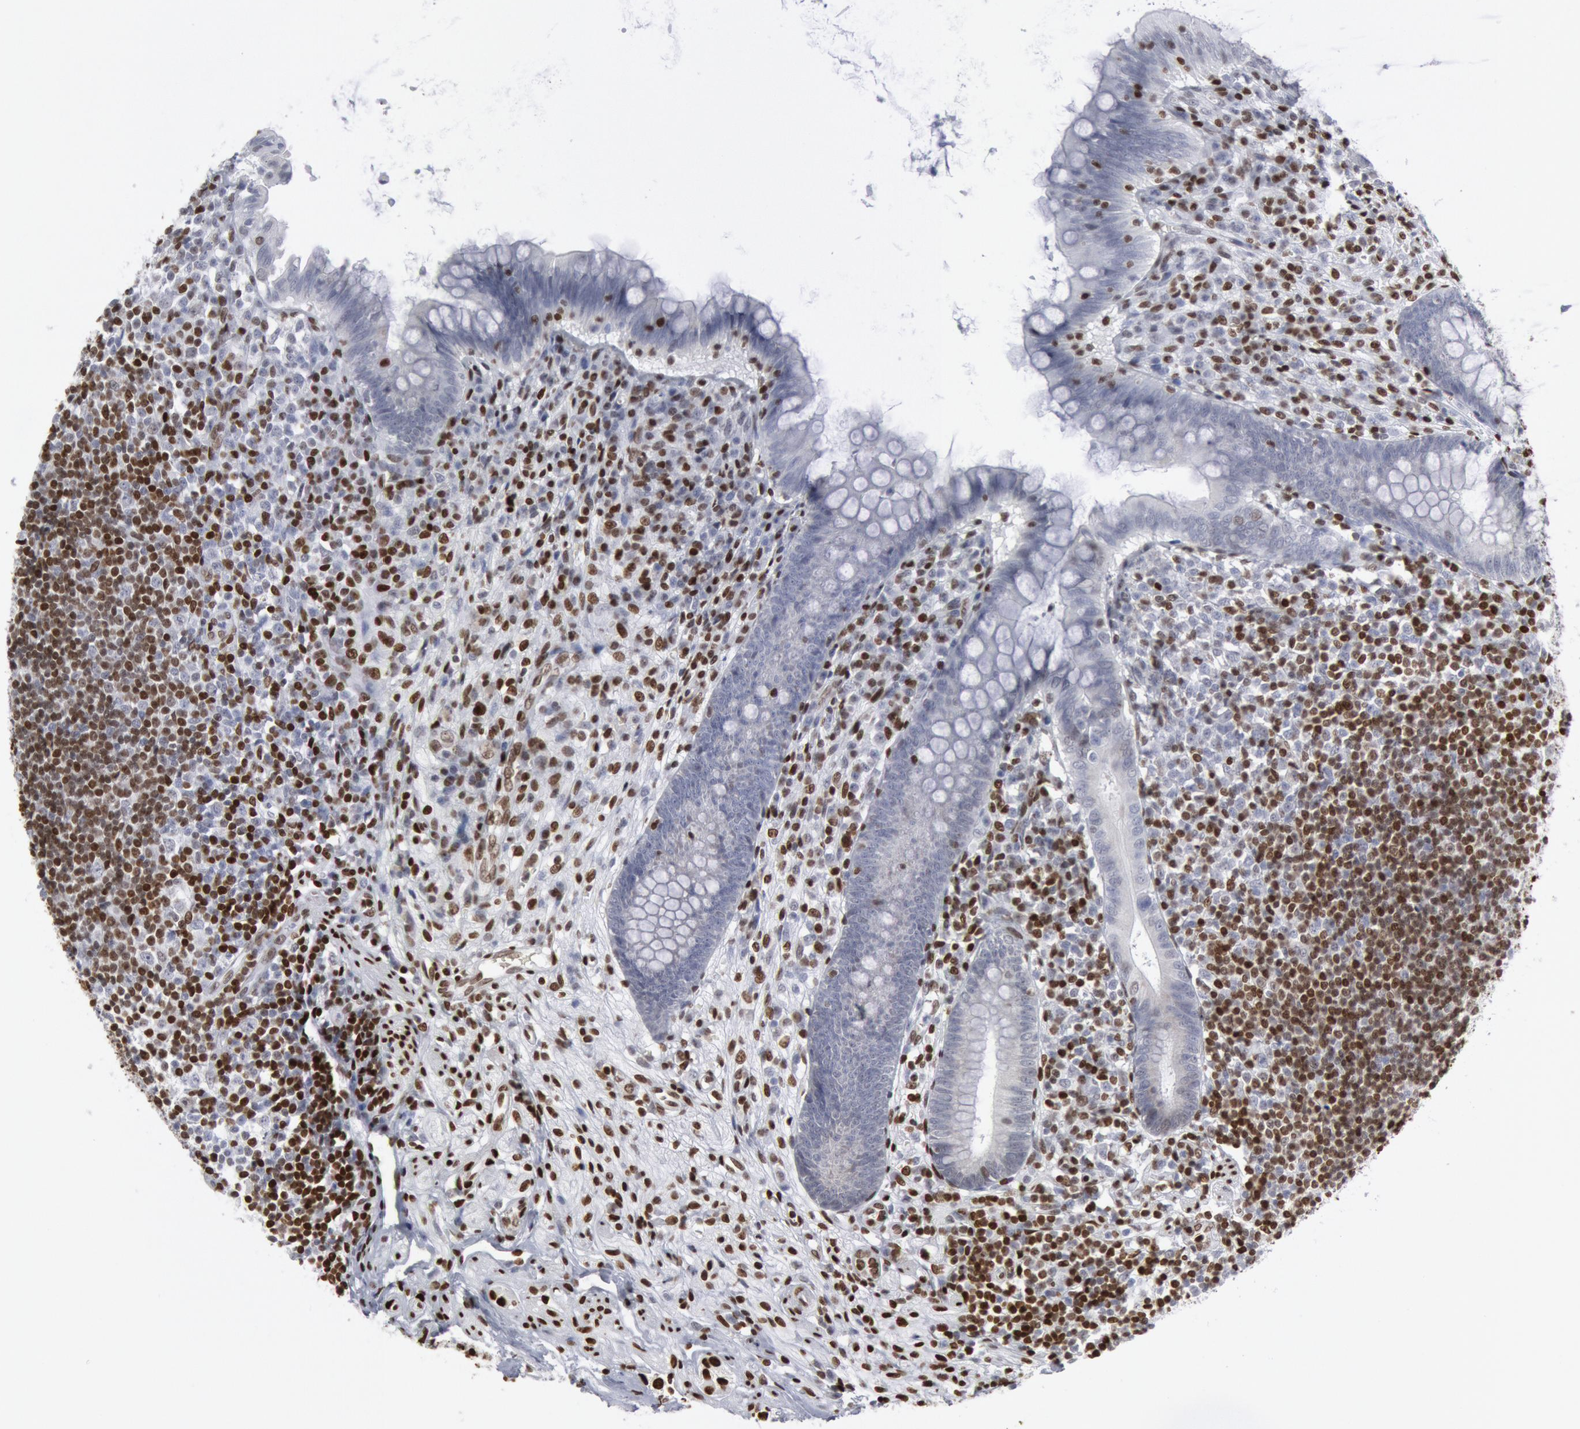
{"staining": {"intensity": "negative", "quantity": "none", "location": "none"}, "tissue": "appendix", "cell_type": "Glandular cells", "image_type": "normal", "snomed": [{"axis": "morphology", "description": "Normal tissue, NOS"}, {"axis": "topography", "description": "Appendix"}], "caption": "The immunohistochemistry image has no significant staining in glandular cells of appendix. (DAB (3,3'-diaminobenzidine) immunohistochemistry with hematoxylin counter stain).", "gene": "MECP2", "patient": {"sex": "female", "age": 66}}